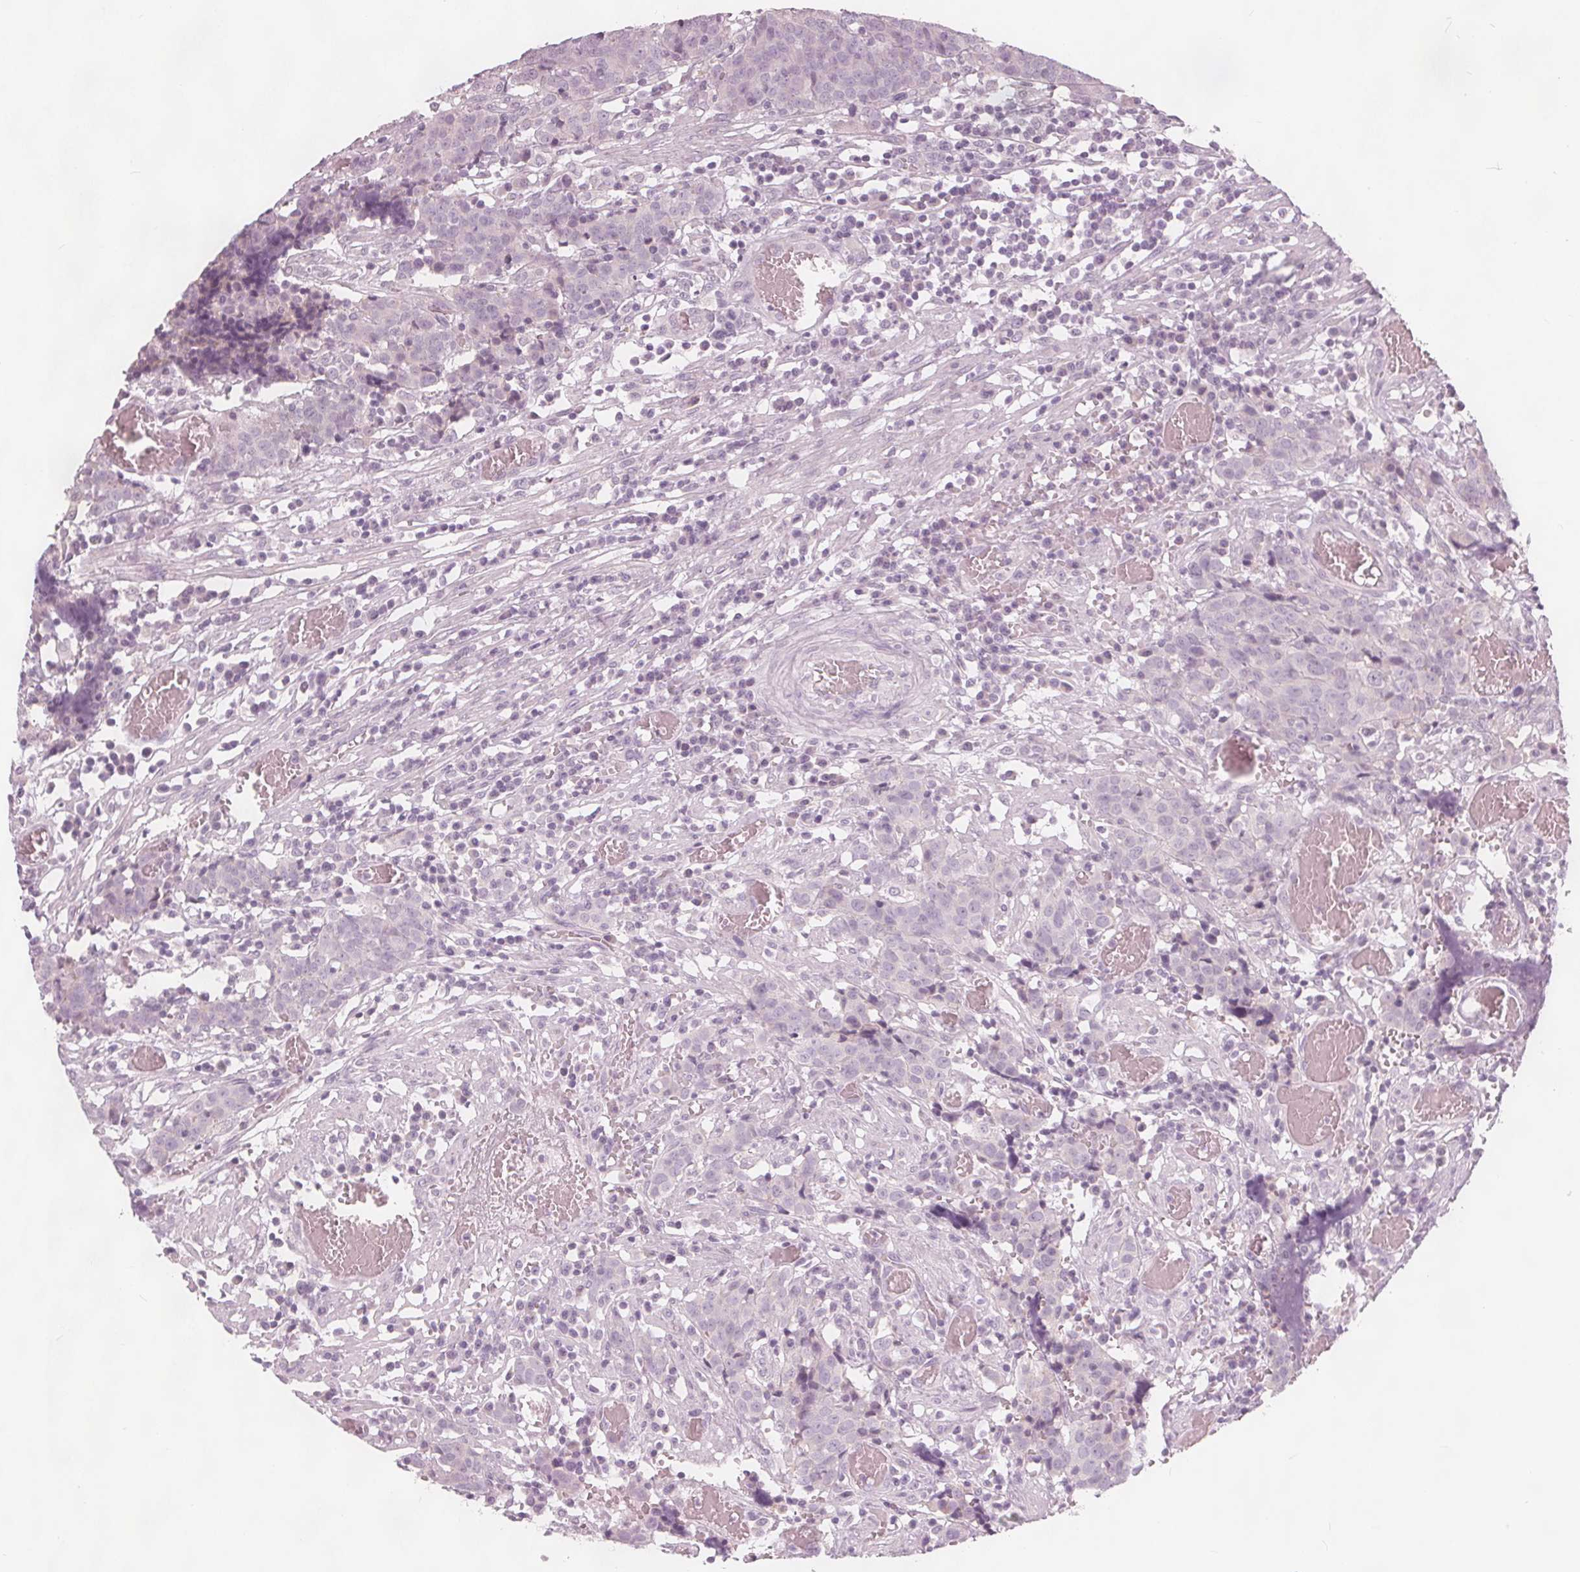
{"staining": {"intensity": "negative", "quantity": "none", "location": "none"}, "tissue": "prostate cancer", "cell_type": "Tumor cells", "image_type": "cancer", "snomed": [{"axis": "morphology", "description": "Adenocarcinoma, High grade"}, {"axis": "topography", "description": "Prostate and seminal vesicle, NOS"}], "caption": "High power microscopy micrograph of an immunohistochemistry micrograph of prostate adenocarcinoma (high-grade), revealing no significant expression in tumor cells.", "gene": "BRSK1", "patient": {"sex": "male", "age": 60}}